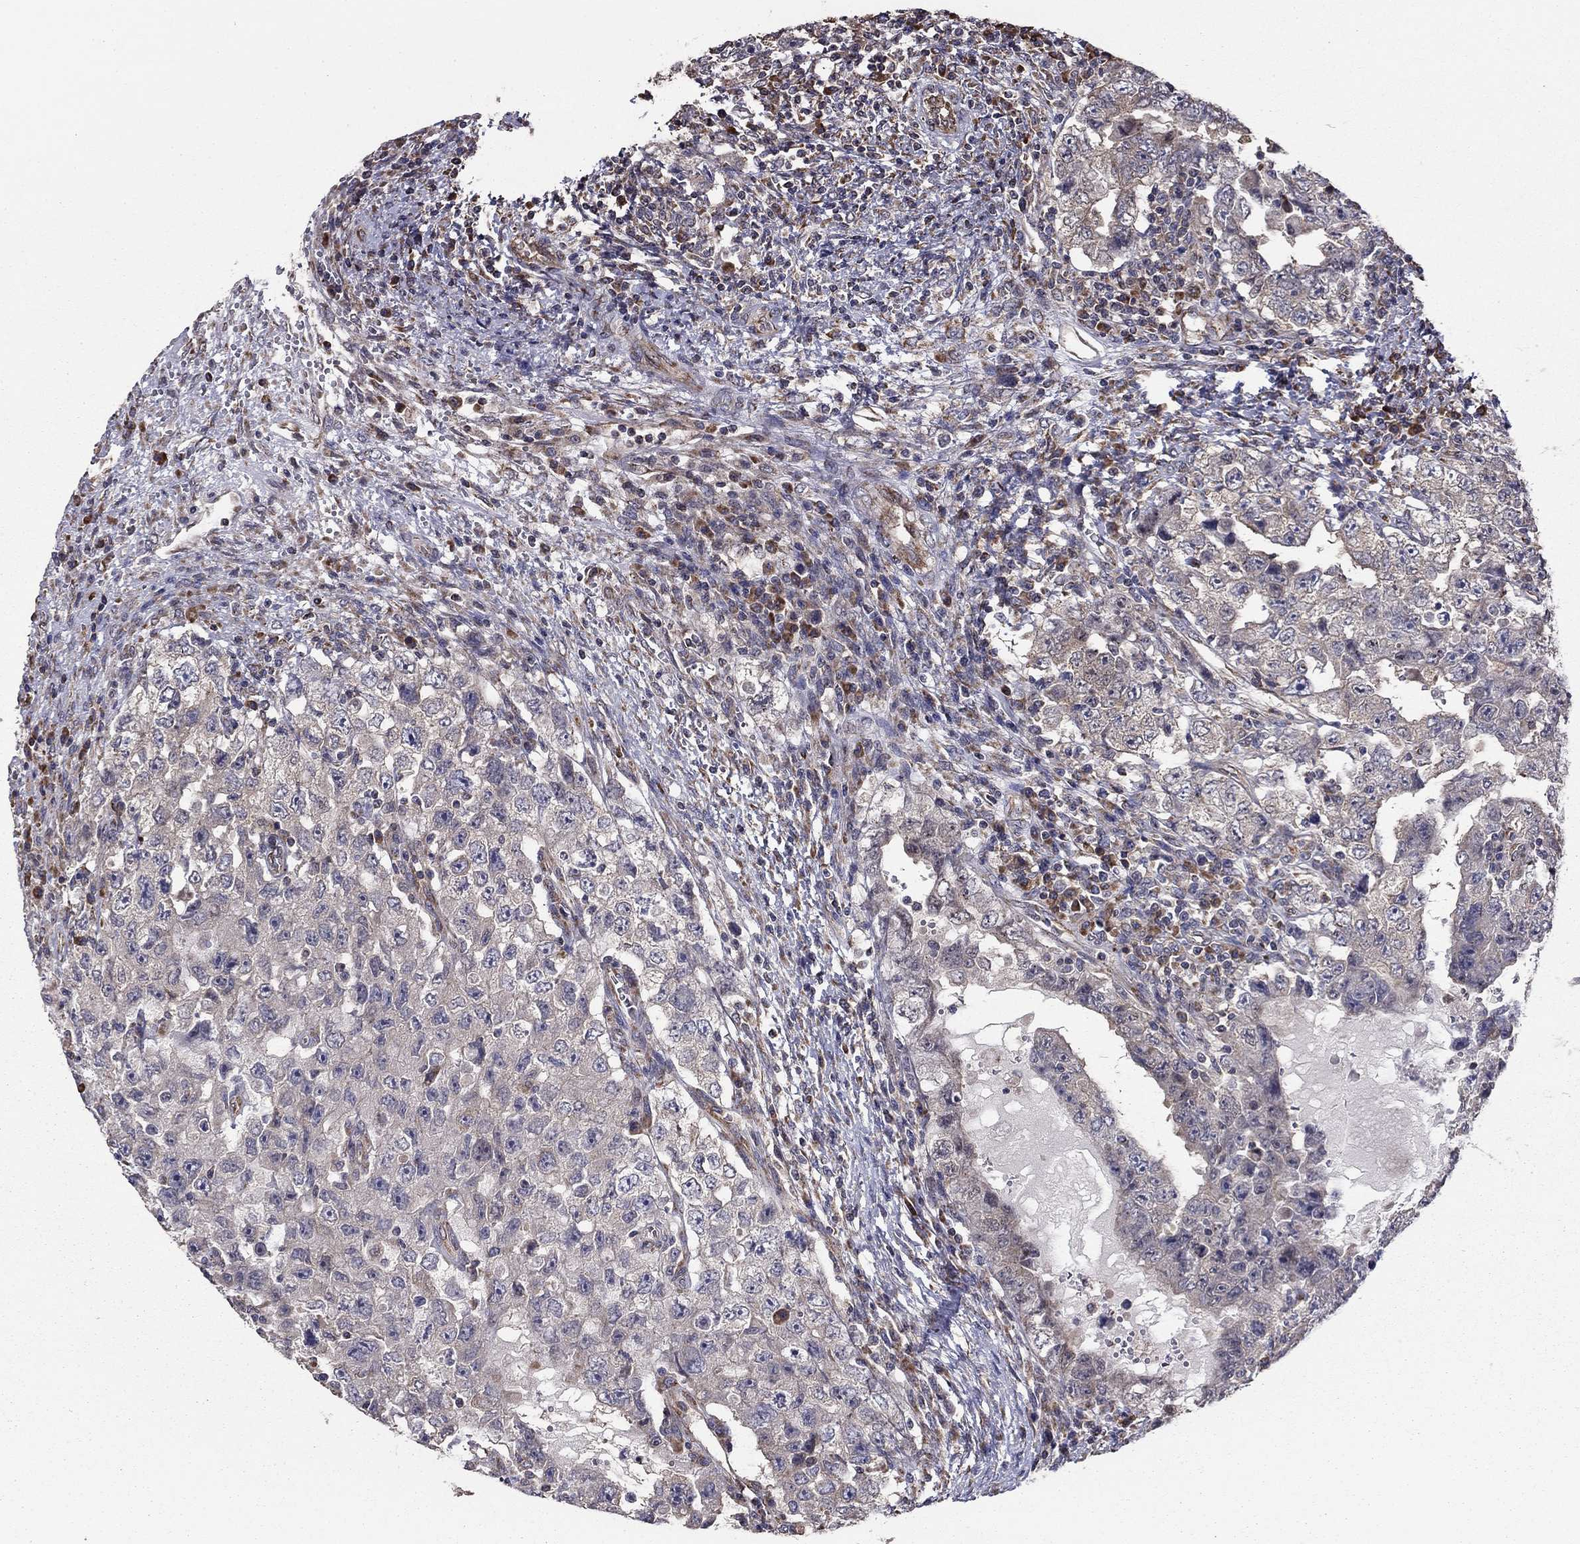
{"staining": {"intensity": "negative", "quantity": "none", "location": "none"}, "tissue": "testis cancer", "cell_type": "Tumor cells", "image_type": "cancer", "snomed": [{"axis": "morphology", "description": "Carcinoma, Embryonal, NOS"}, {"axis": "topography", "description": "Testis"}], "caption": "High magnification brightfield microscopy of embryonal carcinoma (testis) stained with DAB (3,3'-diaminobenzidine) (brown) and counterstained with hematoxylin (blue): tumor cells show no significant staining. (Brightfield microscopy of DAB immunohistochemistry at high magnification).", "gene": "NKIRAS1", "patient": {"sex": "male", "age": 26}}